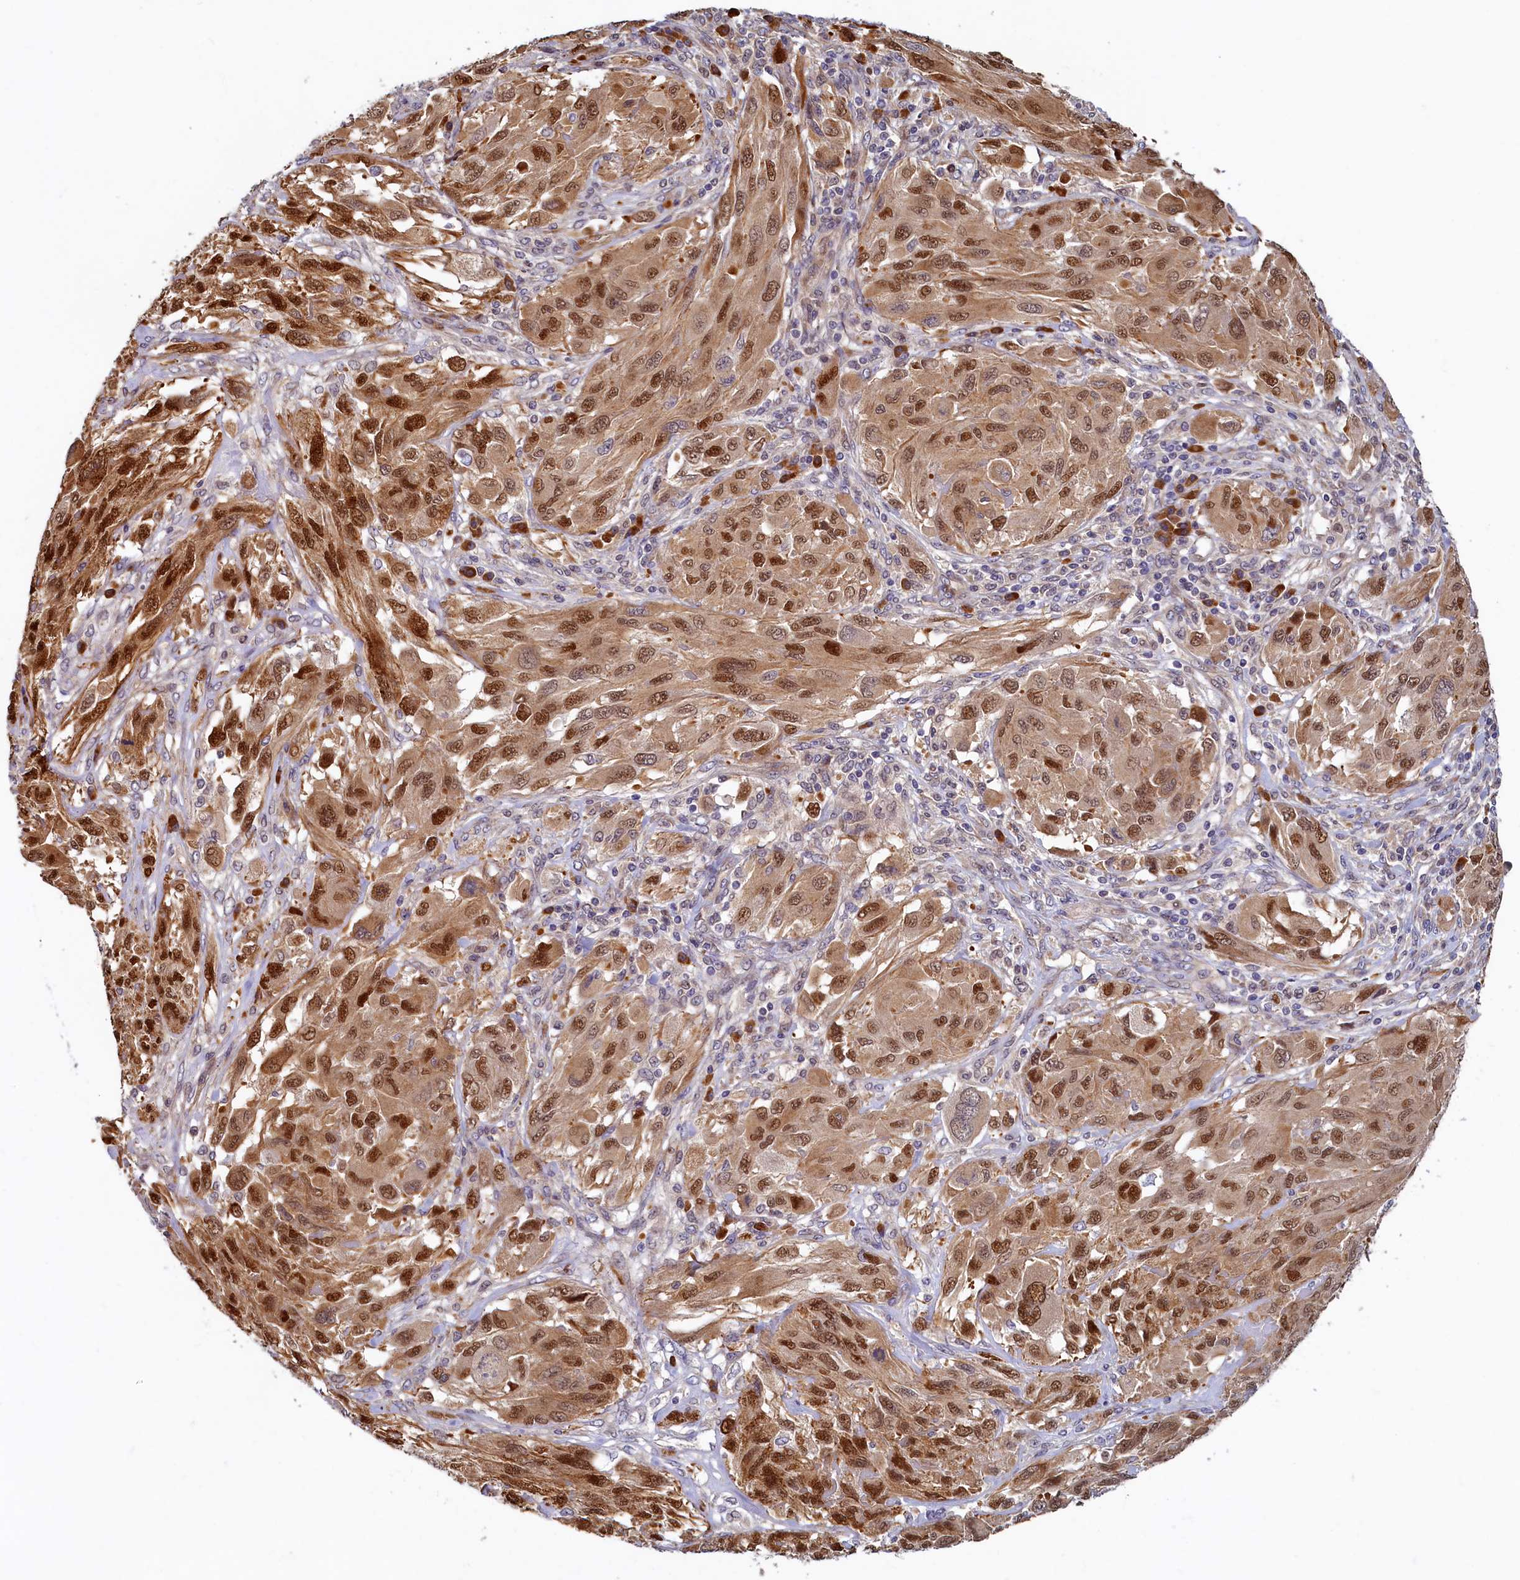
{"staining": {"intensity": "moderate", "quantity": ">75%", "location": "nuclear"}, "tissue": "melanoma", "cell_type": "Tumor cells", "image_type": "cancer", "snomed": [{"axis": "morphology", "description": "Malignant melanoma, NOS"}, {"axis": "topography", "description": "Skin"}], "caption": "This is an image of immunohistochemistry staining of melanoma, which shows moderate positivity in the nuclear of tumor cells.", "gene": "SLC16A14", "patient": {"sex": "female", "age": 91}}